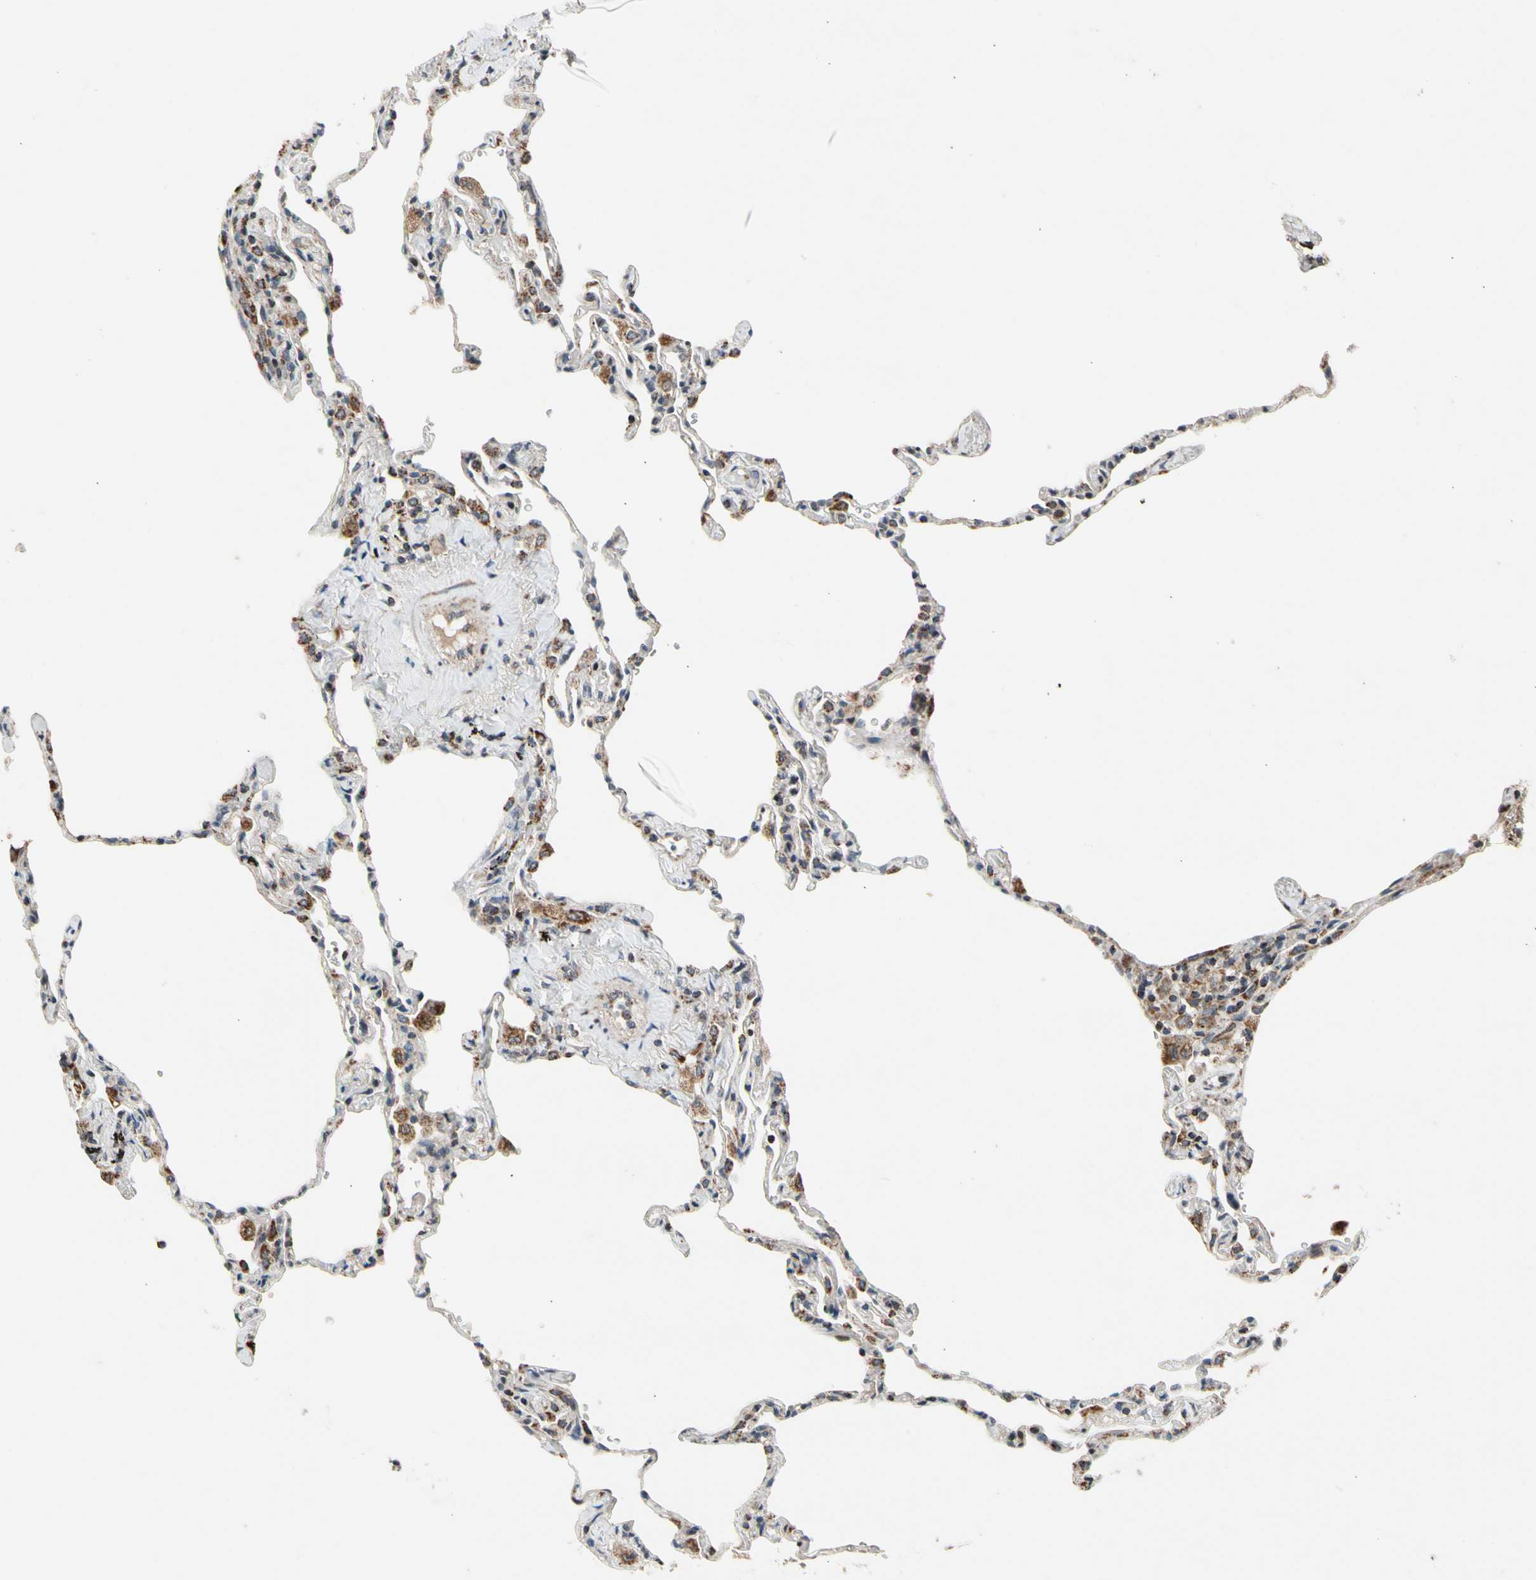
{"staining": {"intensity": "moderate", "quantity": "<25%", "location": "cytoplasmic/membranous"}, "tissue": "lung", "cell_type": "Alveolar cells", "image_type": "normal", "snomed": [{"axis": "morphology", "description": "Normal tissue, NOS"}, {"axis": "topography", "description": "Lung"}], "caption": "Lung stained with a brown dye reveals moderate cytoplasmic/membranous positive positivity in approximately <25% of alveolar cells.", "gene": "KHDC4", "patient": {"sex": "male", "age": 59}}